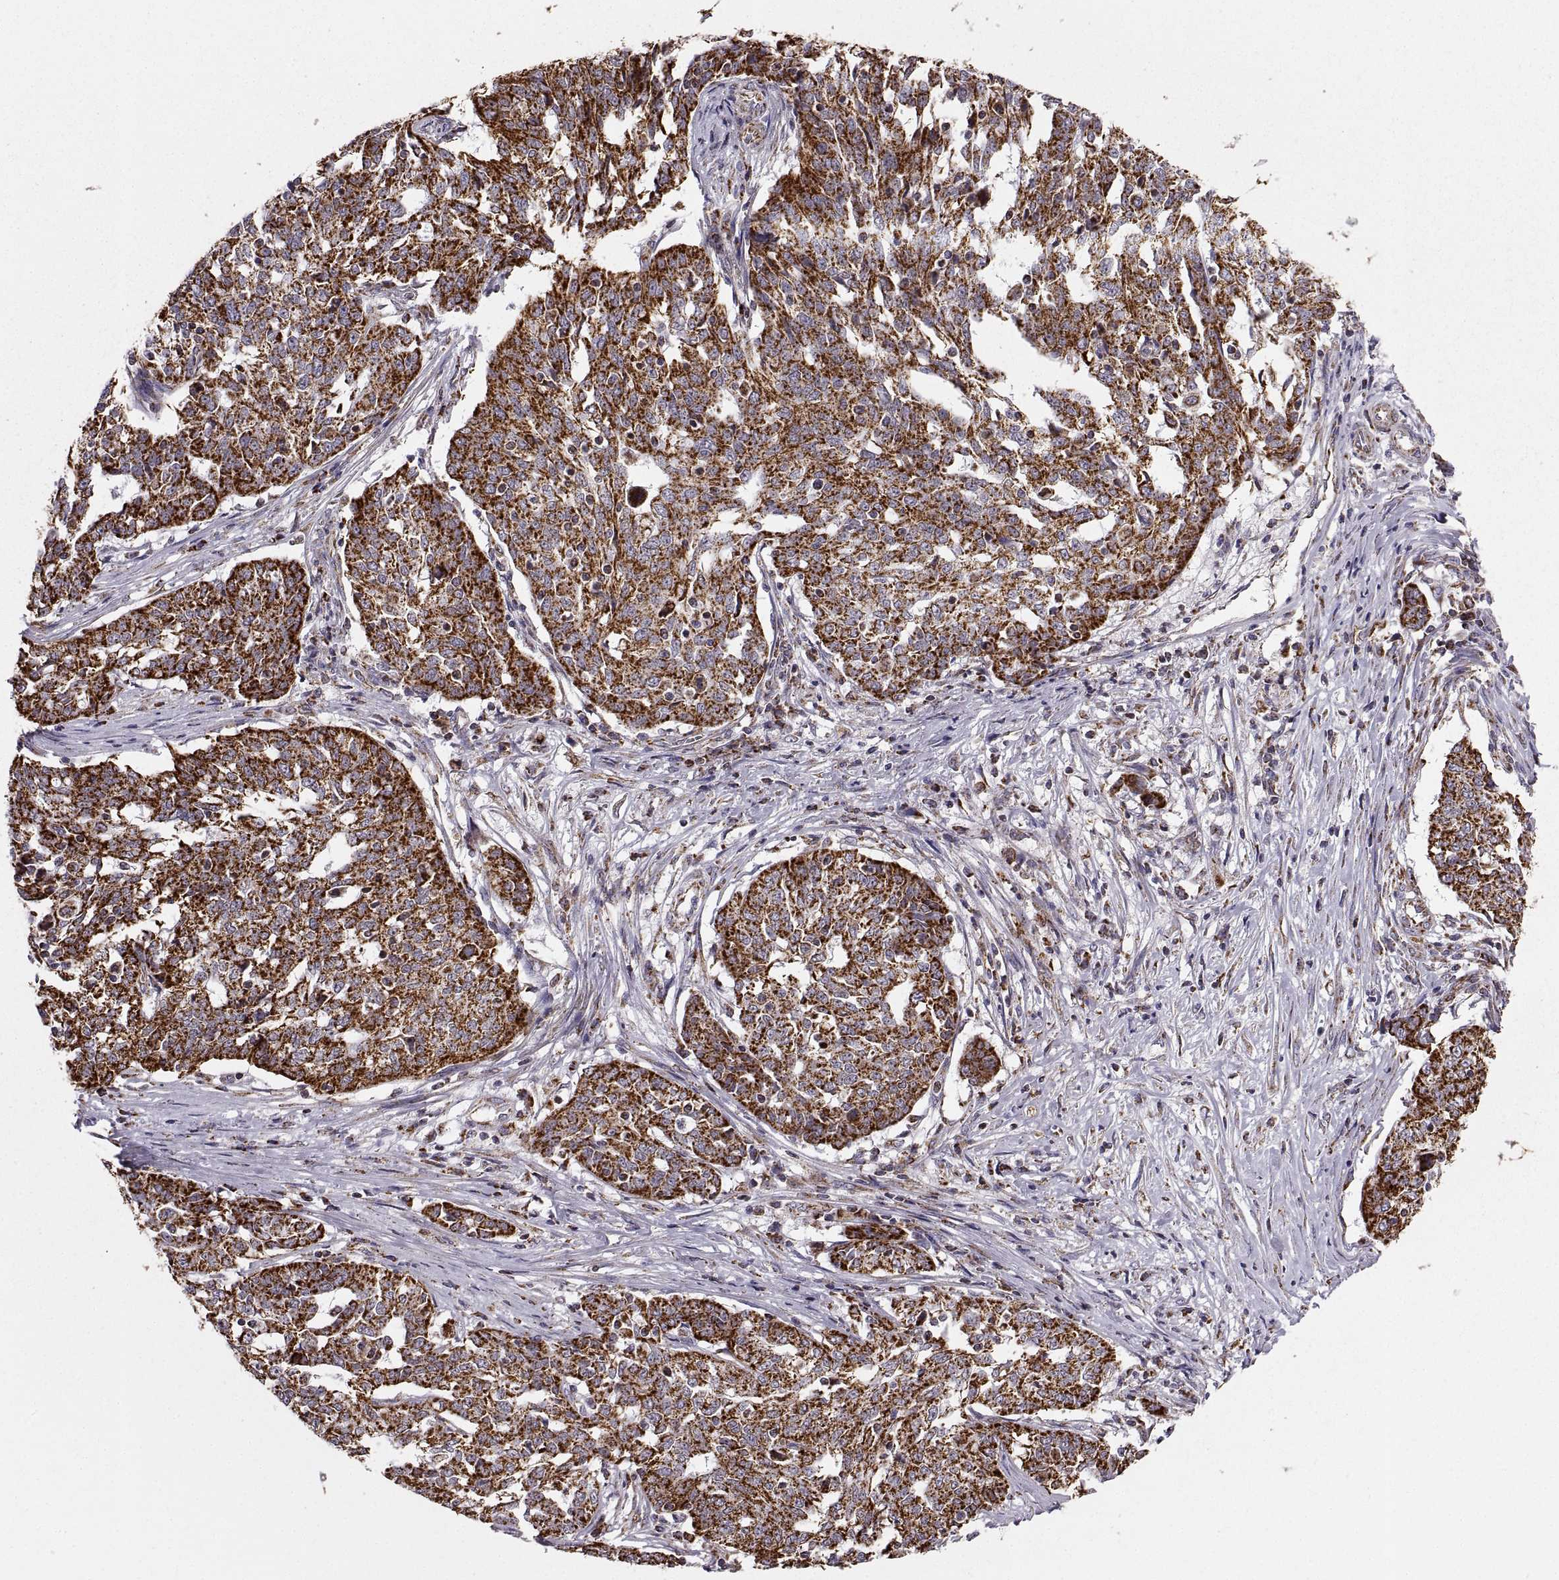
{"staining": {"intensity": "strong", "quantity": ">75%", "location": "cytoplasmic/membranous"}, "tissue": "ovarian cancer", "cell_type": "Tumor cells", "image_type": "cancer", "snomed": [{"axis": "morphology", "description": "Cystadenocarcinoma, serous, NOS"}, {"axis": "topography", "description": "Ovary"}], "caption": "Immunohistochemistry staining of ovarian cancer (serous cystadenocarcinoma), which shows high levels of strong cytoplasmic/membranous positivity in approximately >75% of tumor cells indicating strong cytoplasmic/membranous protein expression. The staining was performed using DAB (brown) for protein detection and nuclei were counterstained in hematoxylin (blue).", "gene": "ARSD", "patient": {"sex": "female", "age": 67}}